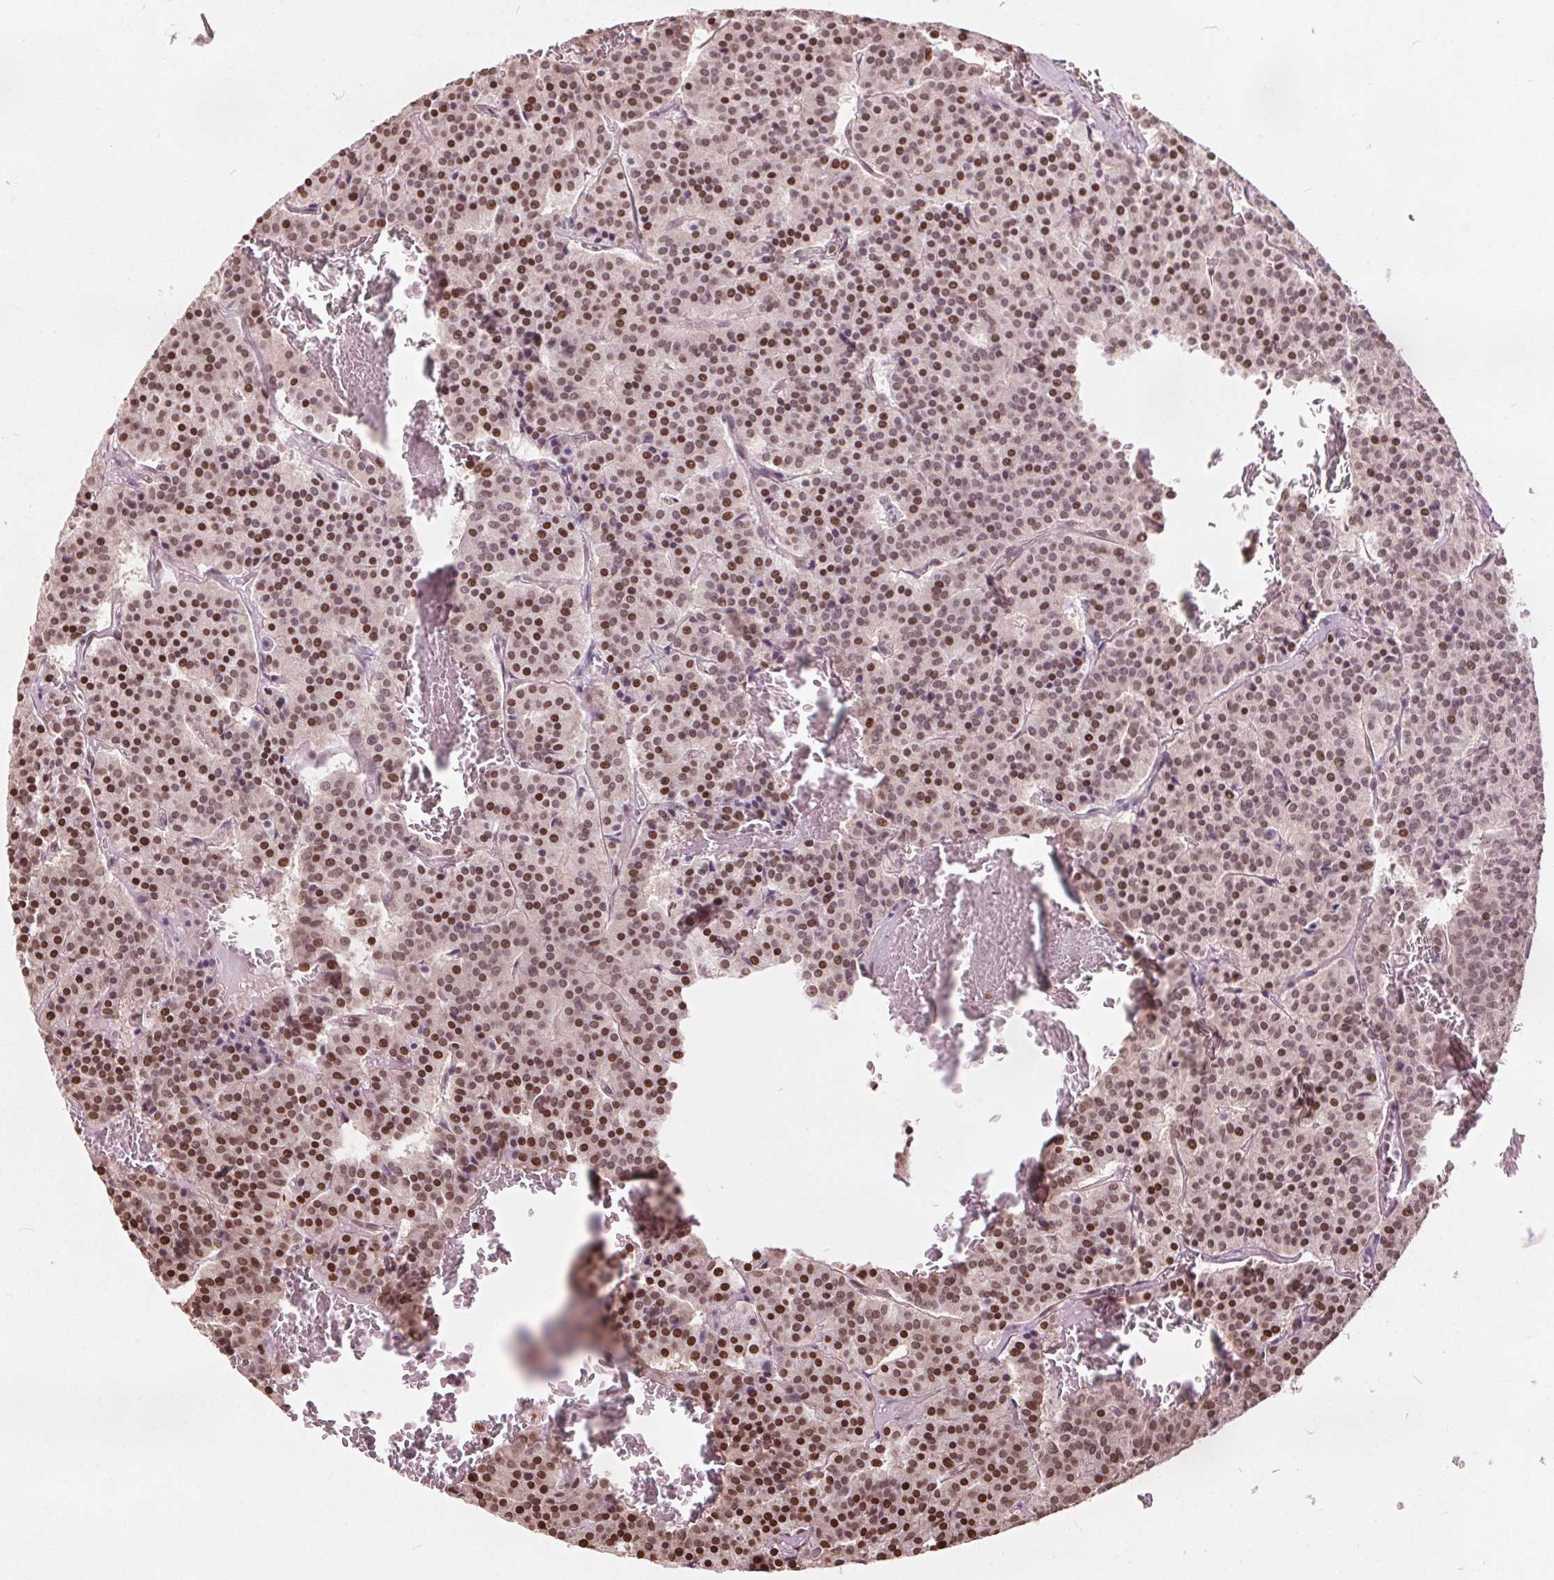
{"staining": {"intensity": "strong", "quantity": "25%-75%", "location": "nuclear"}, "tissue": "carcinoid", "cell_type": "Tumor cells", "image_type": "cancer", "snomed": [{"axis": "morphology", "description": "Carcinoid, malignant, NOS"}, {"axis": "topography", "description": "Lung"}], "caption": "Brown immunohistochemical staining in human carcinoid (malignant) demonstrates strong nuclear expression in approximately 25%-75% of tumor cells.", "gene": "ISLR2", "patient": {"sex": "male", "age": 70}}